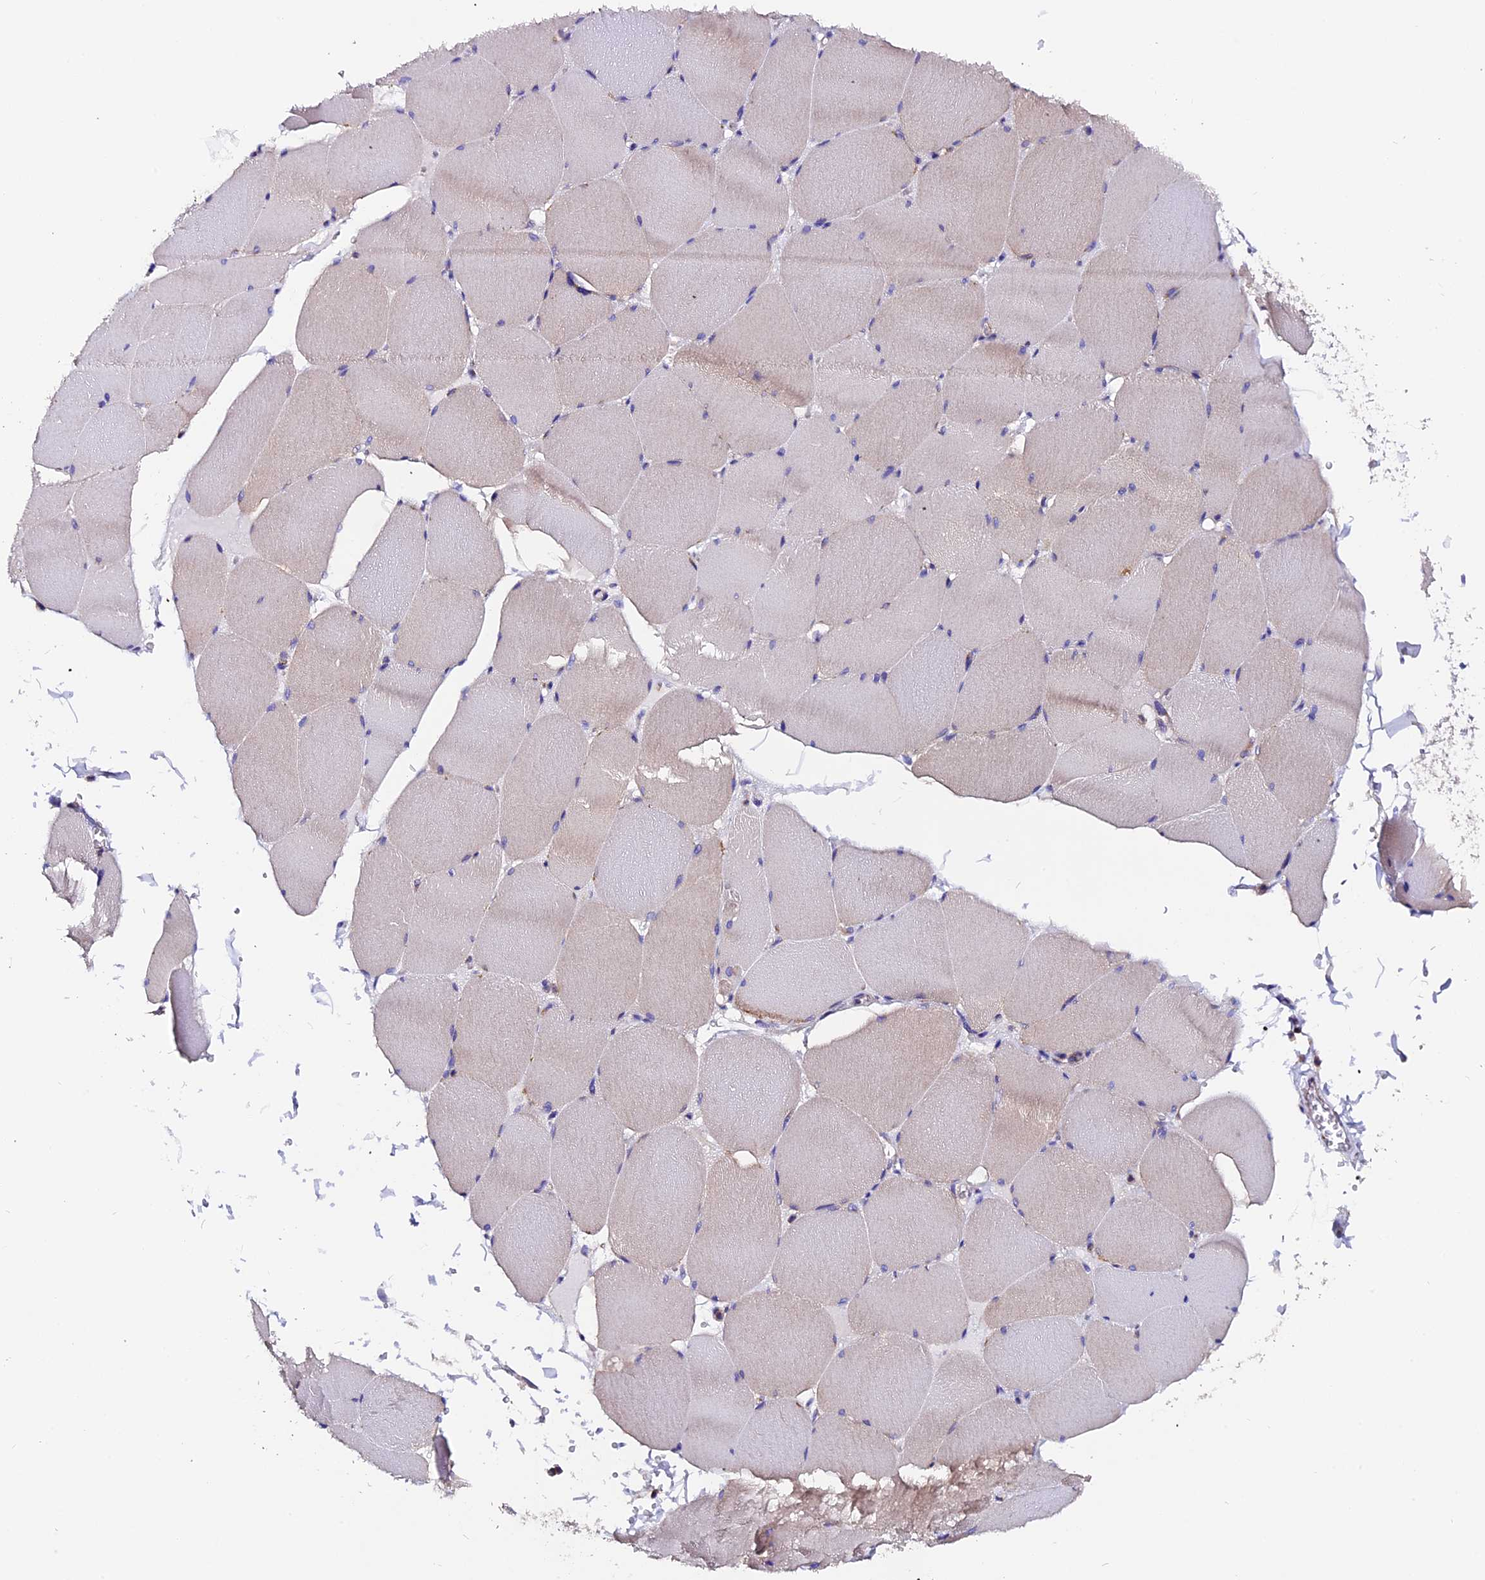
{"staining": {"intensity": "weak", "quantity": "25%-75%", "location": "cytoplasmic/membranous"}, "tissue": "skeletal muscle", "cell_type": "Myocytes", "image_type": "normal", "snomed": [{"axis": "morphology", "description": "Normal tissue, NOS"}, {"axis": "topography", "description": "Skeletal muscle"}, {"axis": "topography", "description": "Head-Neck"}], "caption": "Skeletal muscle stained for a protein demonstrates weak cytoplasmic/membranous positivity in myocytes. Nuclei are stained in blue.", "gene": "COMTD1", "patient": {"sex": "male", "age": 66}}